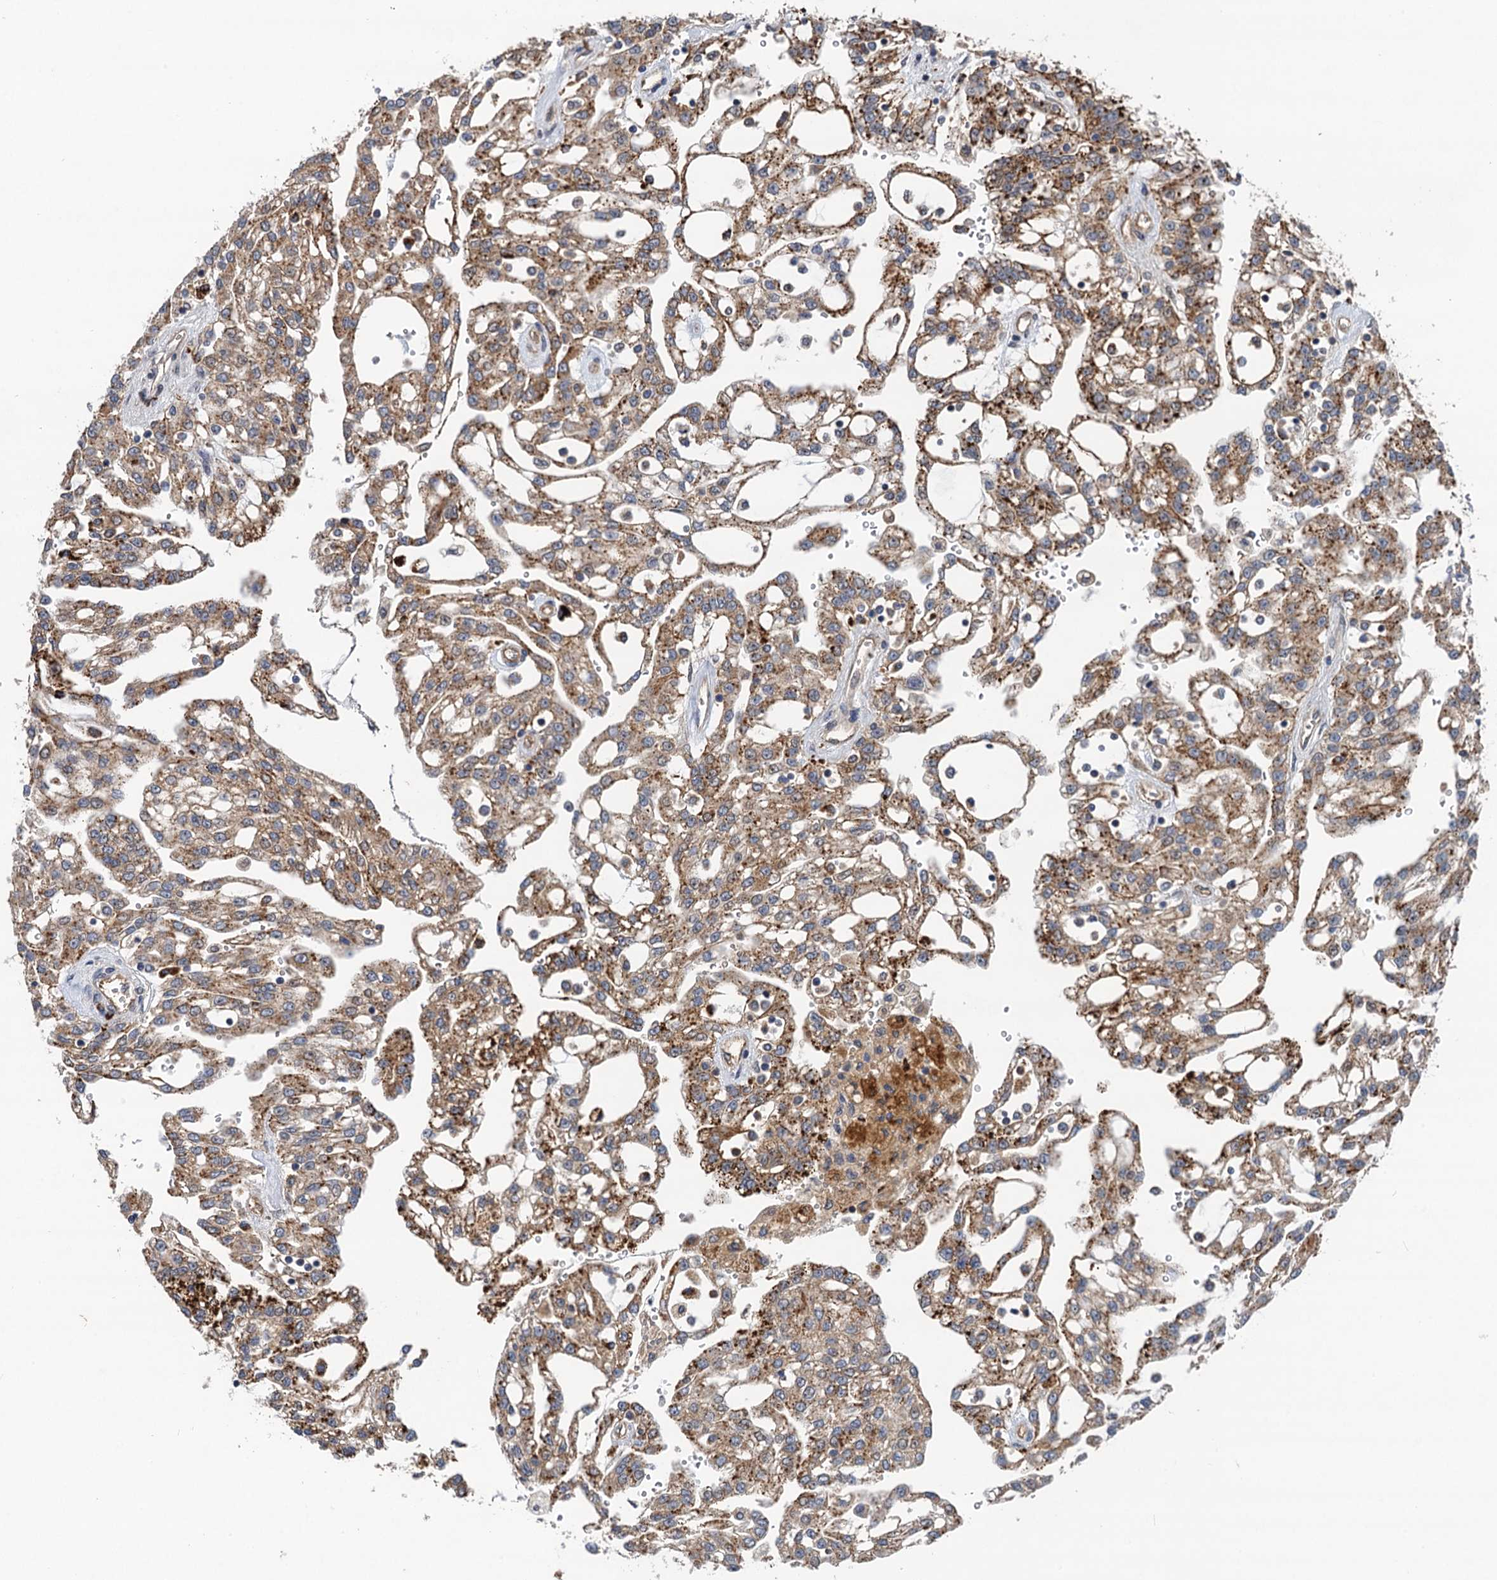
{"staining": {"intensity": "moderate", "quantity": ">75%", "location": "cytoplasmic/membranous"}, "tissue": "renal cancer", "cell_type": "Tumor cells", "image_type": "cancer", "snomed": [{"axis": "morphology", "description": "Adenocarcinoma, NOS"}, {"axis": "topography", "description": "Kidney"}], "caption": "Tumor cells show medium levels of moderate cytoplasmic/membranous staining in approximately >75% of cells in renal cancer (adenocarcinoma). The protein is shown in brown color, while the nuclei are stained blue.", "gene": "NLRP10", "patient": {"sex": "male", "age": 63}}